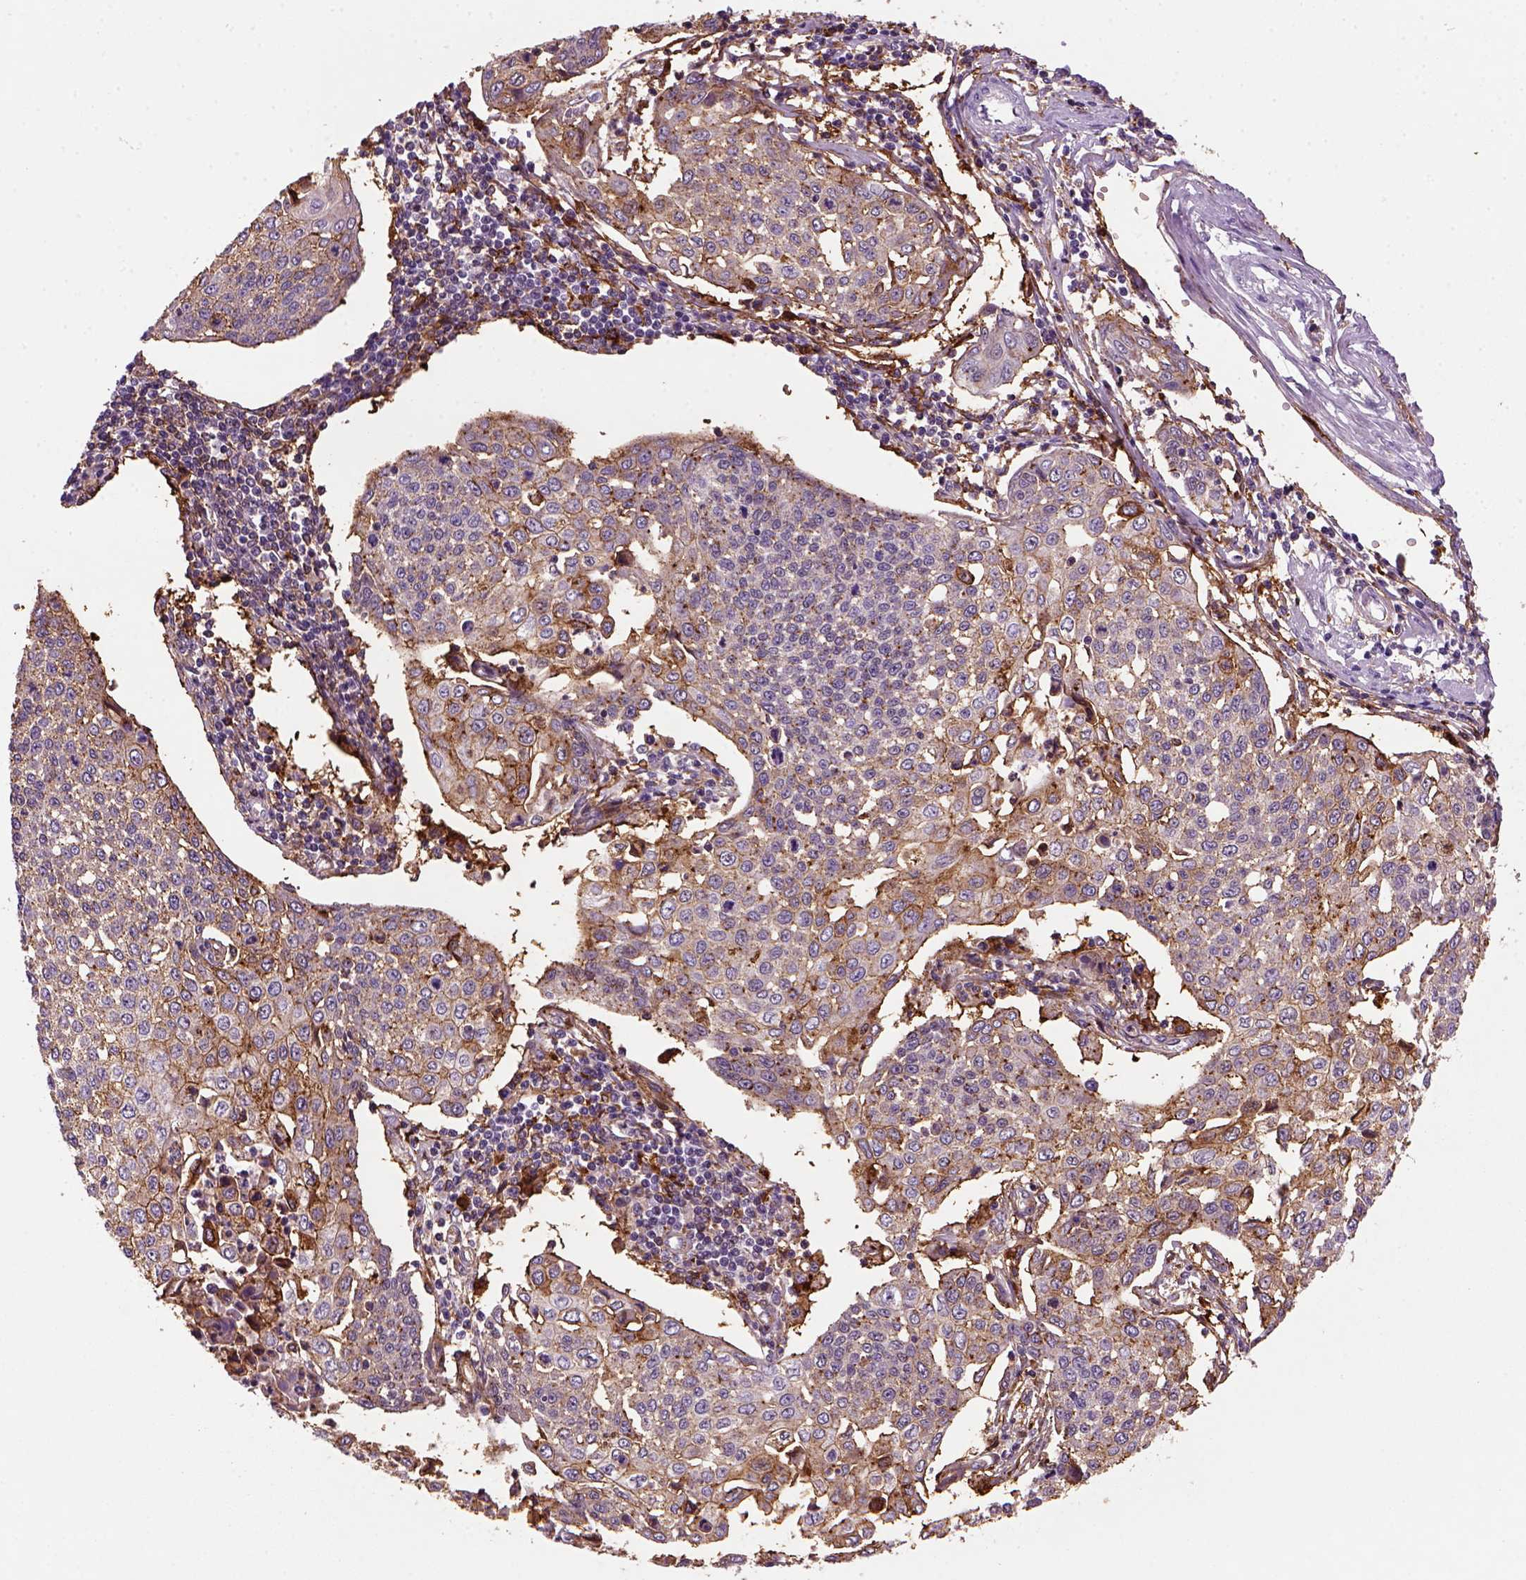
{"staining": {"intensity": "moderate", "quantity": "25%-75%", "location": "cytoplasmic/membranous"}, "tissue": "cervical cancer", "cell_type": "Tumor cells", "image_type": "cancer", "snomed": [{"axis": "morphology", "description": "Squamous cell carcinoma, NOS"}, {"axis": "topography", "description": "Cervix"}], "caption": "An image showing moderate cytoplasmic/membranous positivity in about 25%-75% of tumor cells in cervical squamous cell carcinoma, as visualized by brown immunohistochemical staining.", "gene": "MARCKS", "patient": {"sex": "female", "age": 34}}